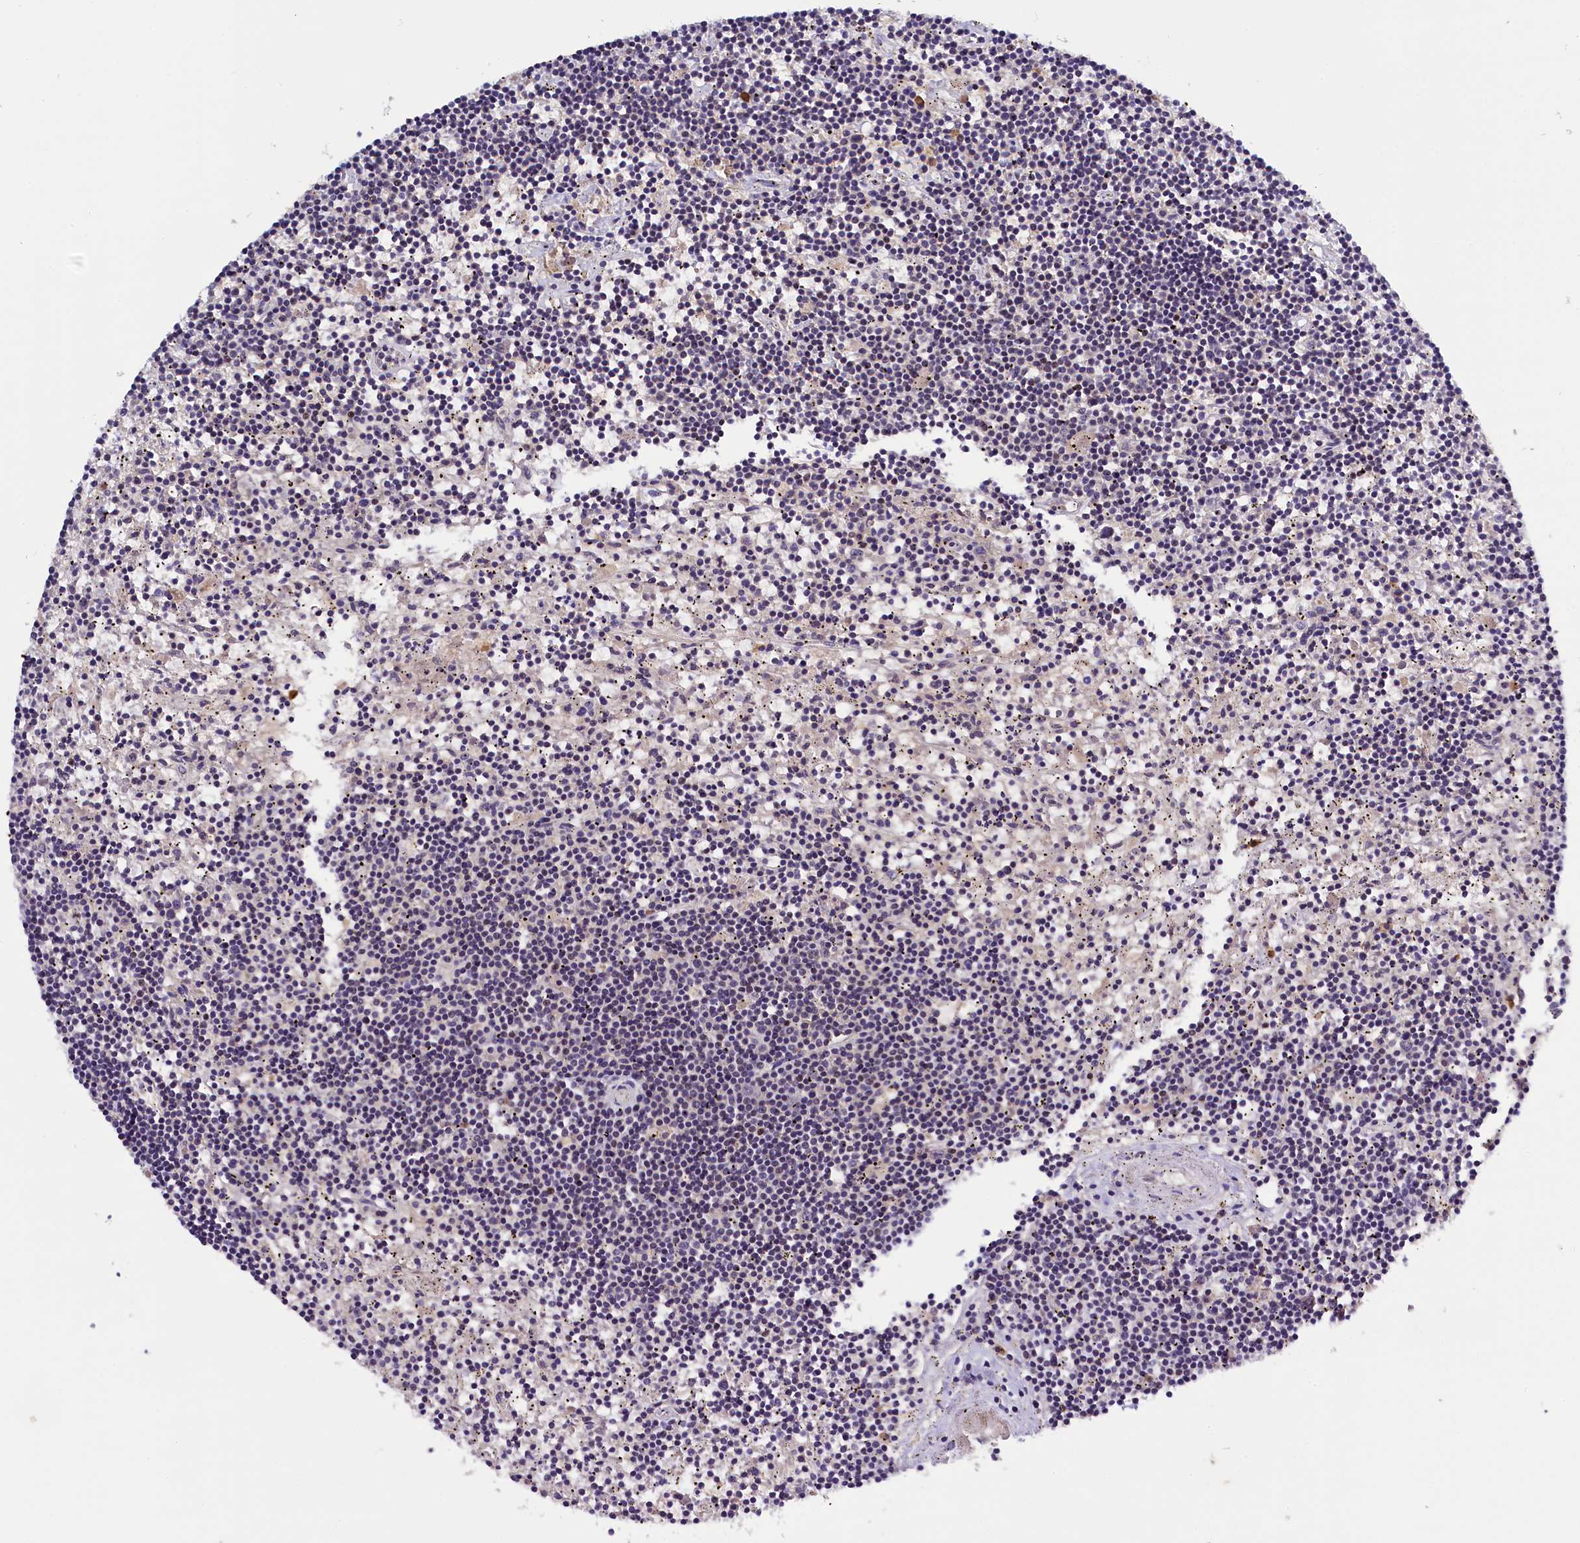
{"staining": {"intensity": "negative", "quantity": "none", "location": "none"}, "tissue": "lymphoma", "cell_type": "Tumor cells", "image_type": "cancer", "snomed": [{"axis": "morphology", "description": "Malignant lymphoma, non-Hodgkin's type, Low grade"}, {"axis": "topography", "description": "Spleen"}], "caption": "An immunohistochemistry image of malignant lymphoma, non-Hodgkin's type (low-grade) is shown. There is no staining in tumor cells of malignant lymphoma, non-Hodgkin's type (low-grade).", "gene": "ENKD1", "patient": {"sex": "male", "age": 76}}